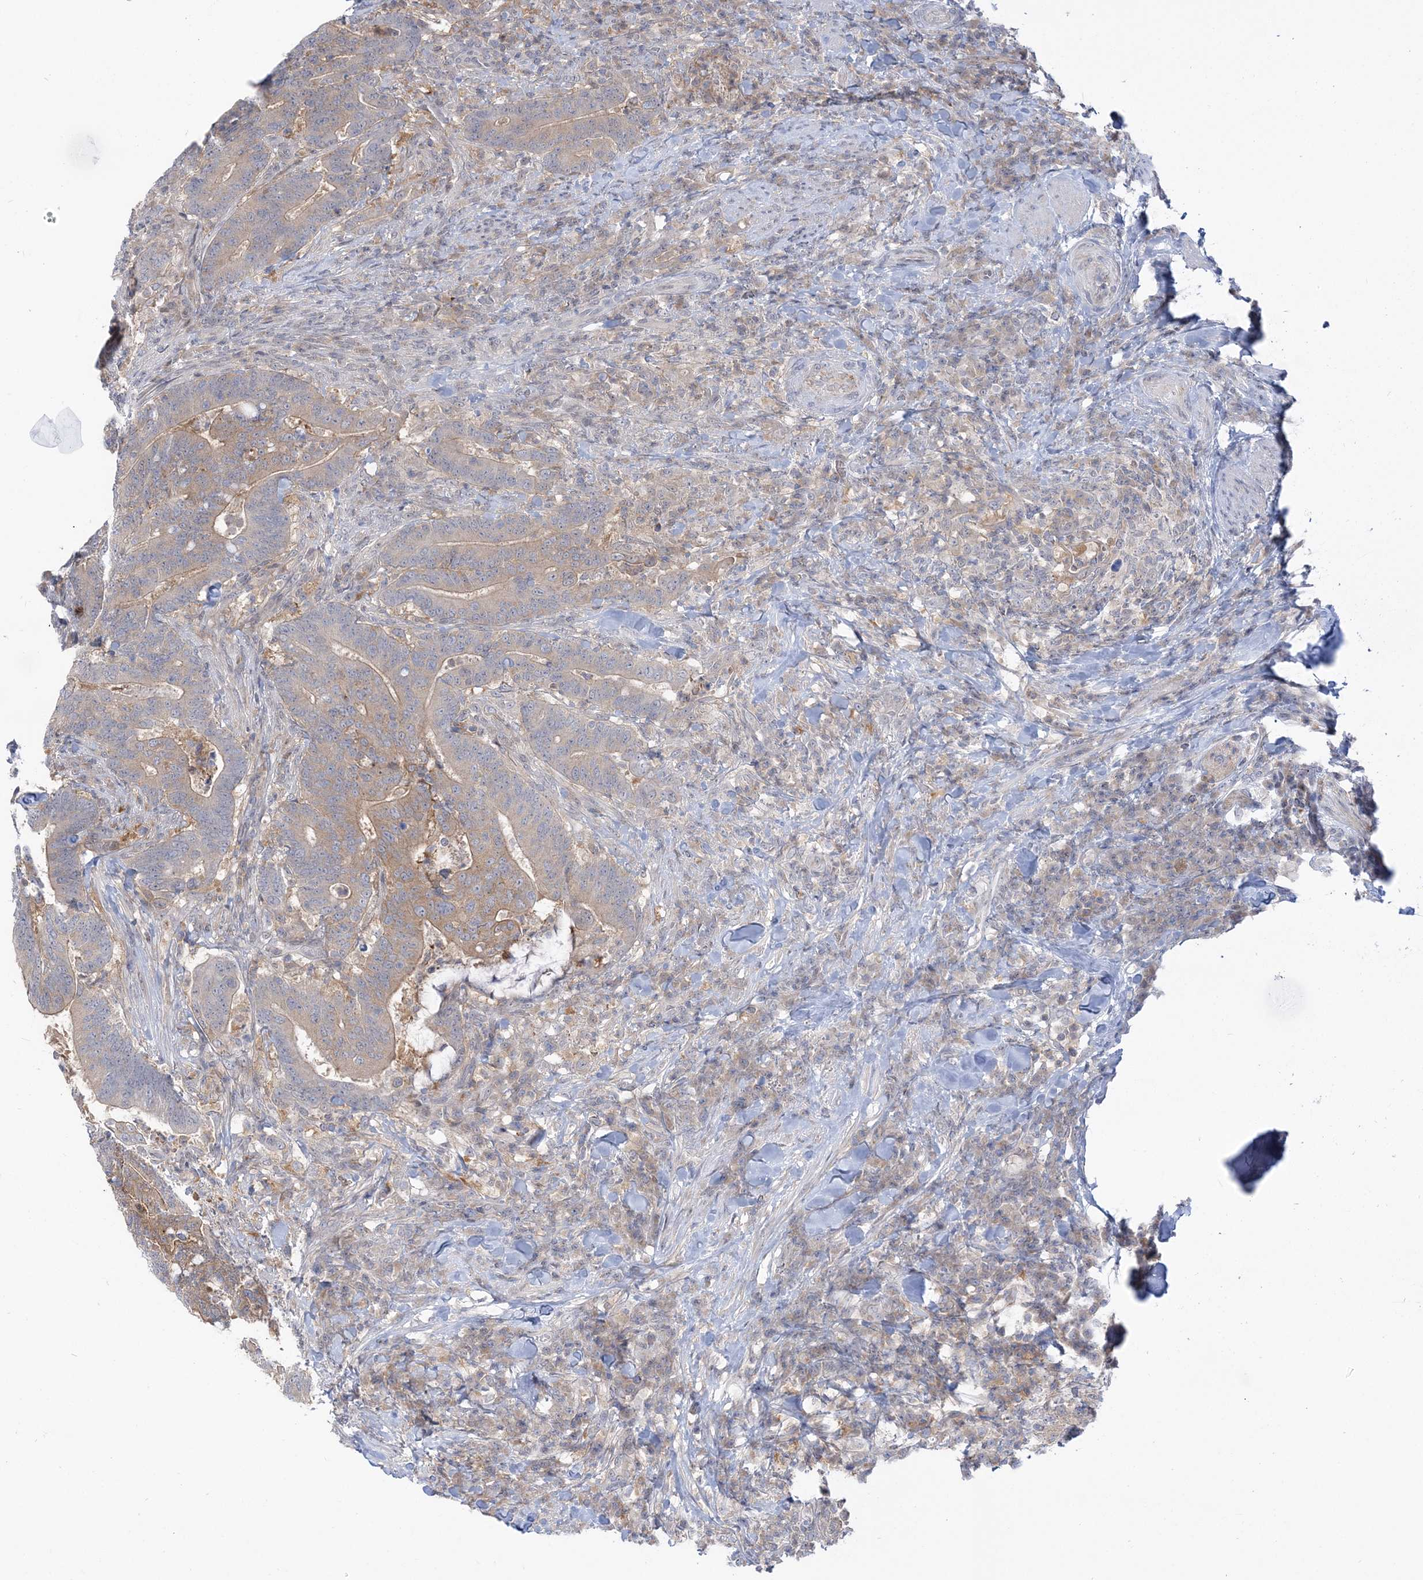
{"staining": {"intensity": "weak", "quantity": "<25%", "location": "cytoplasmic/membranous"}, "tissue": "colorectal cancer", "cell_type": "Tumor cells", "image_type": "cancer", "snomed": [{"axis": "morphology", "description": "Adenocarcinoma, NOS"}, {"axis": "topography", "description": "Colon"}], "caption": "Colorectal cancer was stained to show a protein in brown. There is no significant staining in tumor cells. (Stains: DAB immunohistochemistry (IHC) with hematoxylin counter stain, Microscopy: brightfield microscopy at high magnification).", "gene": "THADA", "patient": {"sex": "female", "age": 66}}